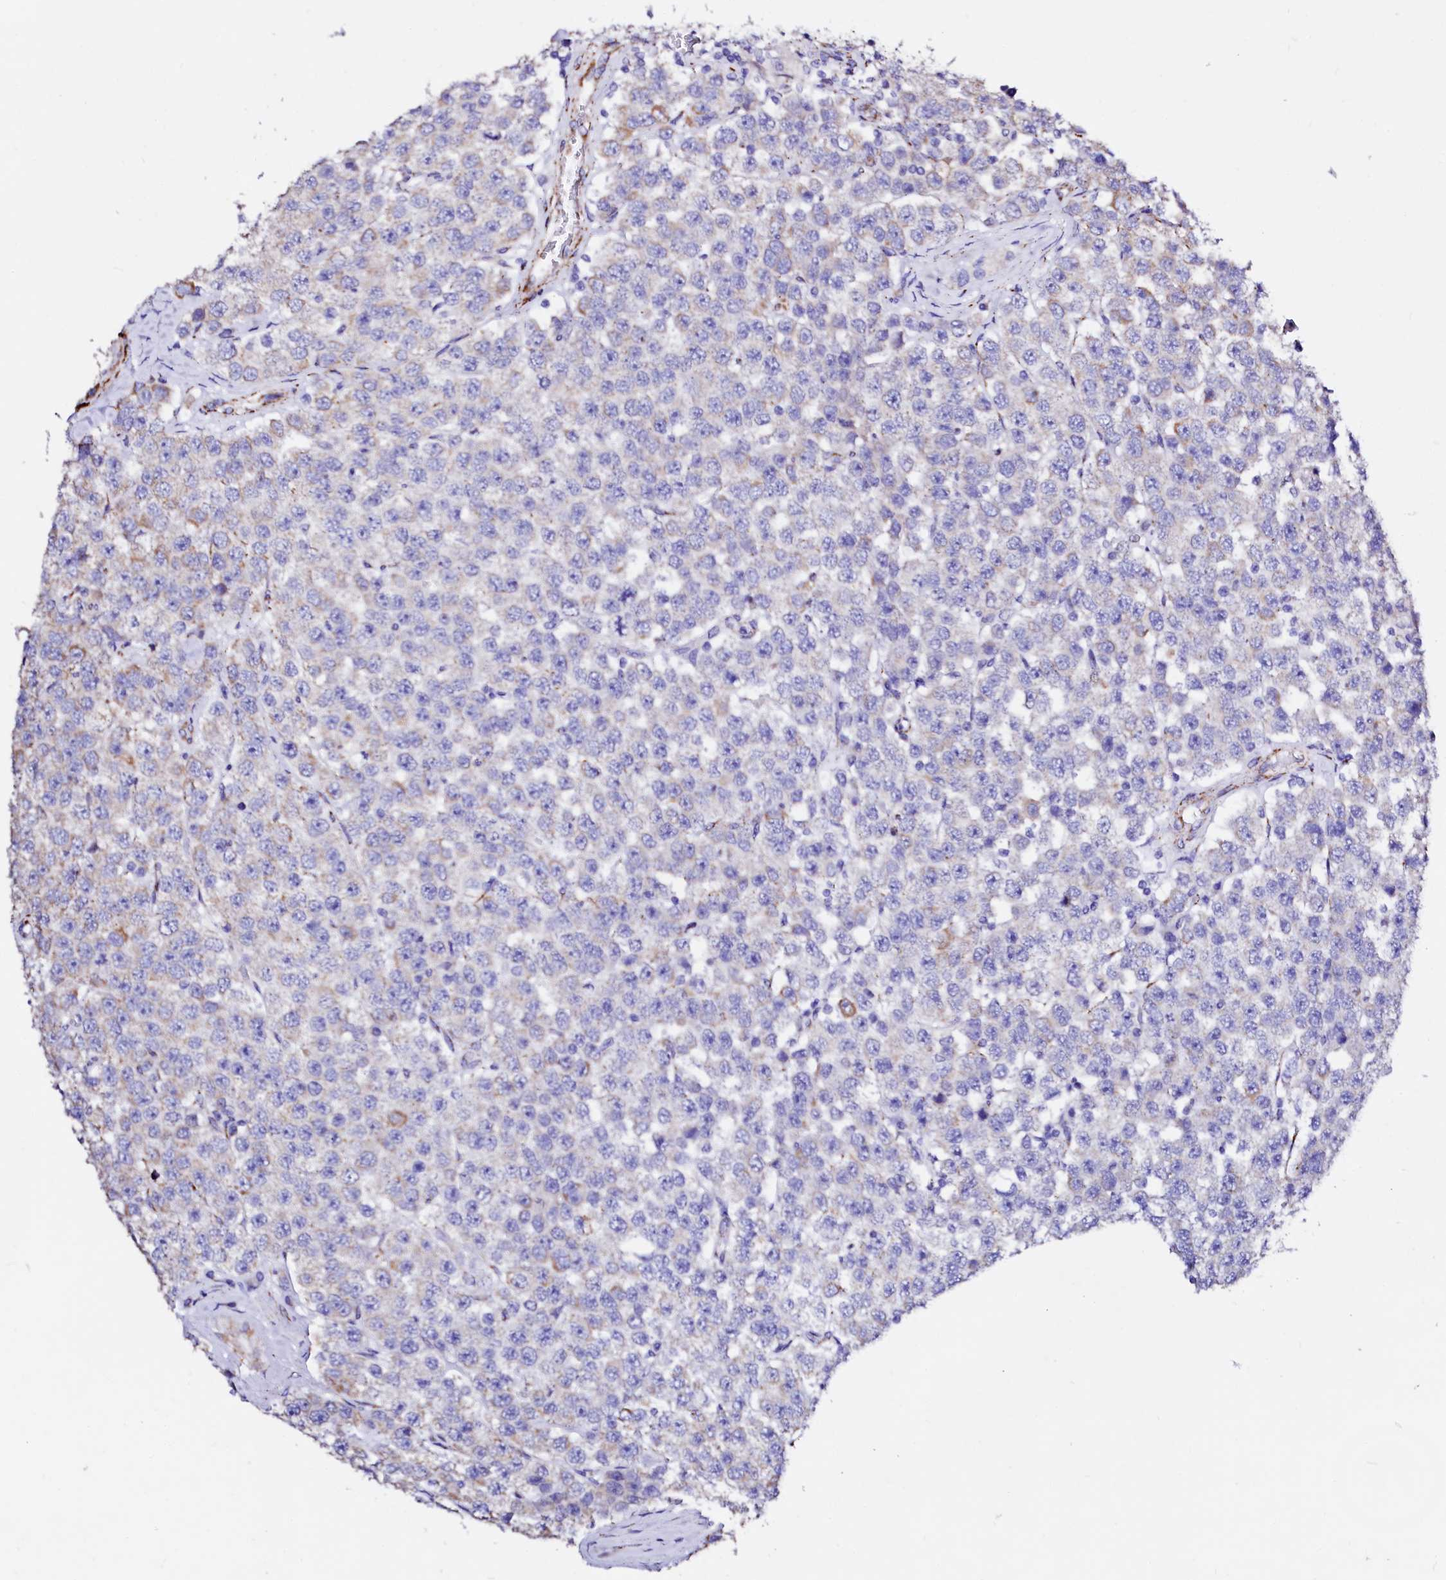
{"staining": {"intensity": "negative", "quantity": "none", "location": "none"}, "tissue": "testis cancer", "cell_type": "Tumor cells", "image_type": "cancer", "snomed": [{"axis": "morphology", "description": "Seminoma, NOS"}, {"axis": "topography", "description": "Testis"}], "caption": "There is no significant positivity in tumor cells of testis seminoma. The staining is performed using DAB brown chromogen with nuclei counter-stained in using hematoxylin.", "gene": "MAOB", "patient": {"sex": "male", "age": 28}}